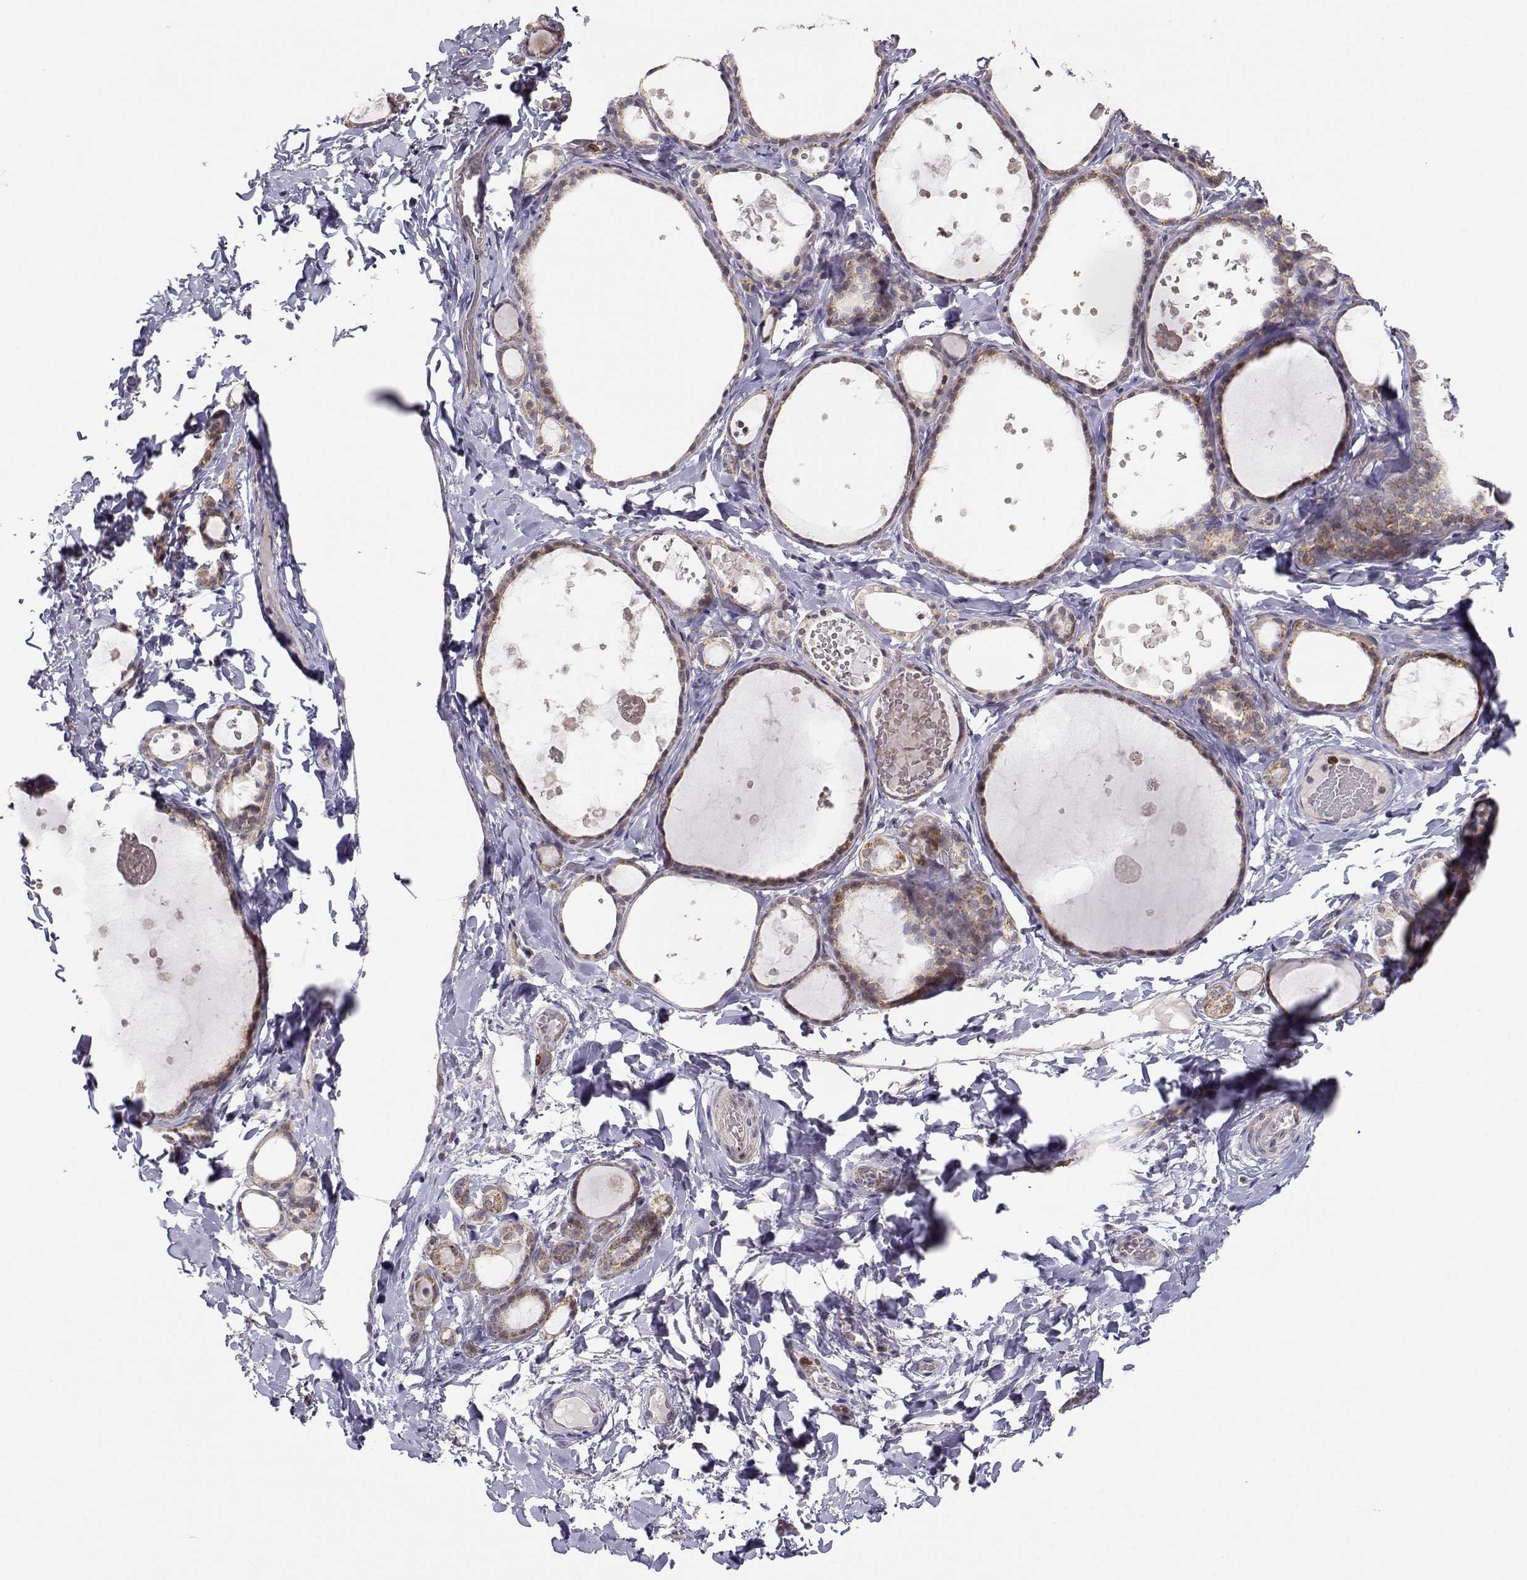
{"staining": {"intensity": "weak", "quantity": ">75%", "location": "cytoplasmic/membranous"}, "tissue": "thyroid gland", "cell_type": "Glandular cells", "image_type": "normal", "snomed": [{"axis": "morphology", "description": "Normal tissue, NOS"}, {"axis": "topography", "description": "Thyroid gland"}], "caption": "Immunohistochemistry of benign human thyroid gland reveals low levels of weak cytoplasmic/membranous staining in about >75% of glandular cells.", "gene": "EXOG", "patient": {"sex": "female", "age": 56}}